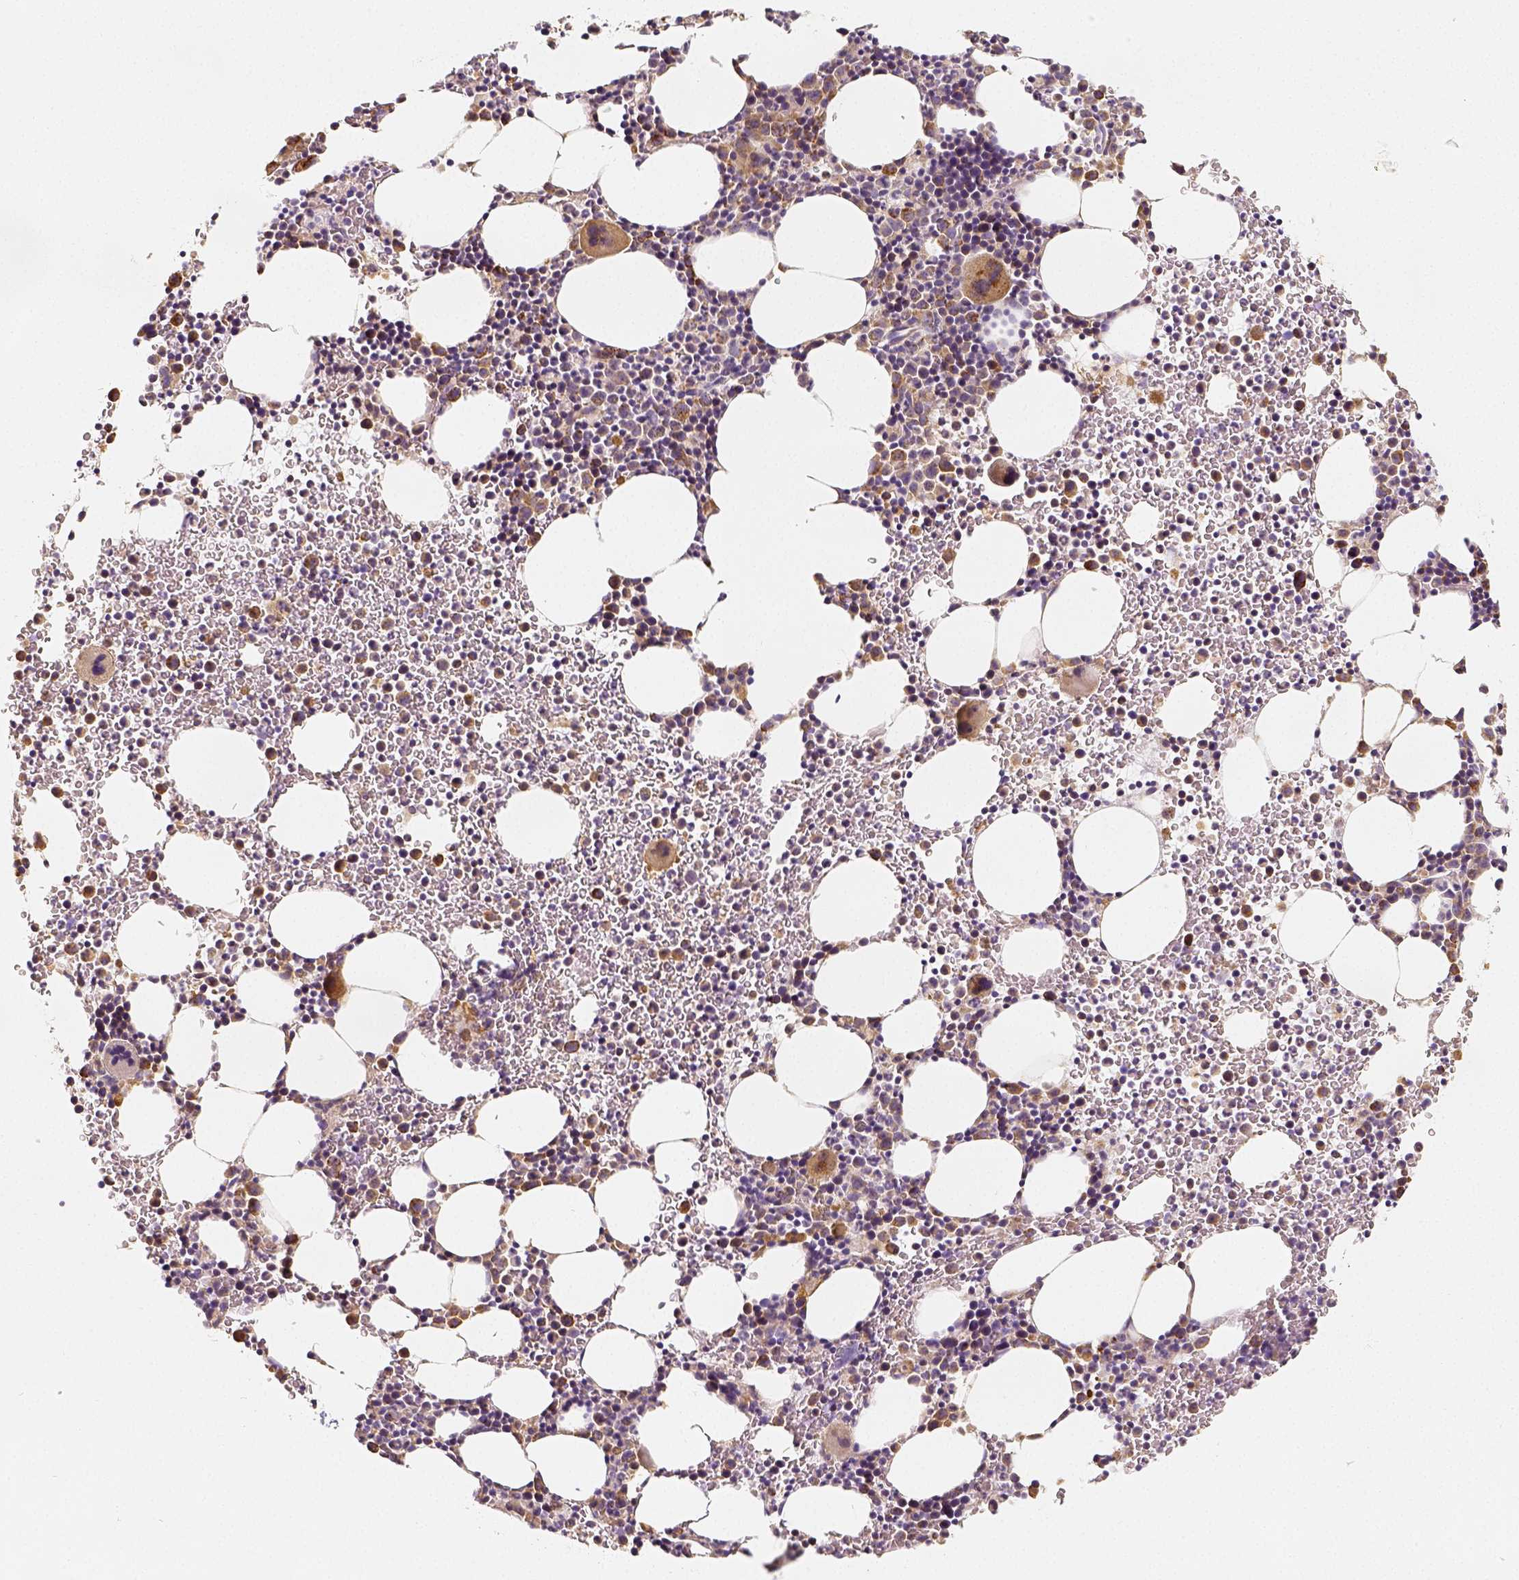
{"staining": {"intensity": "moderate", "quantity": "25%-75%", "location": "cytoplasmic/membranous"}, "tissue": "bone marrow", "cell_type": "Hematopoietic cells", "image_type": "normal", "snomed": [{"axis": "morphology", "description": "Normal tissue, NOS"}, {"axis": "topography", "description": "Bone marrow"}], "caption": "Bone marrow stained with a brown dye exhibits moderate cytoplasmic/membranous positive staining in about 25%-75% of hematopoietic cells.", "gene": "PGAM5", "patient": {"sex": "male", "age": 58}}